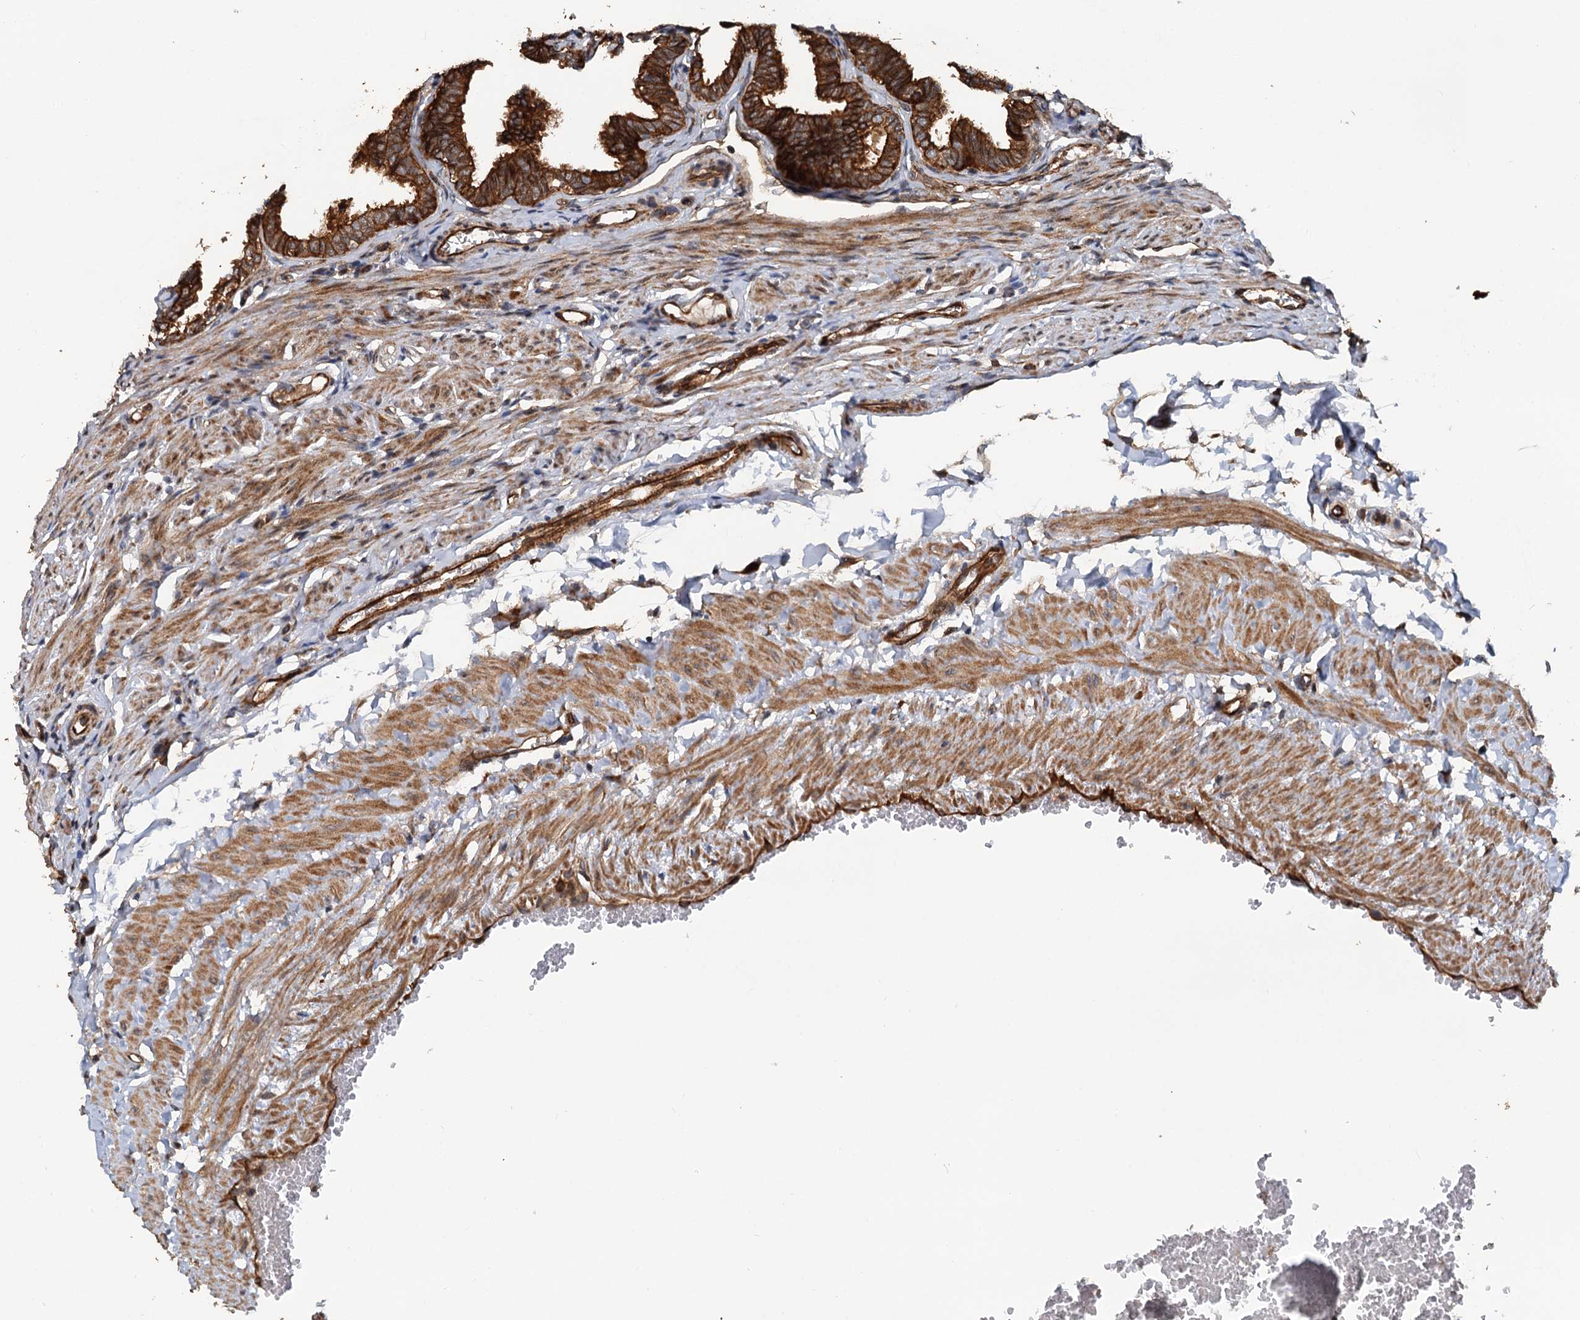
{"staining": {"intensity": "strong", "quantity": ">75%", "location": "cytoplasmic/membranous"}, "tissue": "fallopian tube", "cell_type": "Glandular cells", "image_type": "normal", "snomed": [{"axis": "morphology", "description": "Normal tissue, NOS"}, {"axis": "topography", "description": "Fallopian tube"}, {"axis": "topography", "description": "Ovary"}], "caption": "Immunohistochemistry of normal fallopian tube reveals high levels of strong cytoplasmic/membranous staining in about >75% of glandular cells. The staining was performed using DAB to visualize the protein expression in brown, while the nuclei were stained in blue with hematoxylin (Magnification: 20x).", "gene": "LRRK2", "patient": {"sex": "female", "age": 23}}